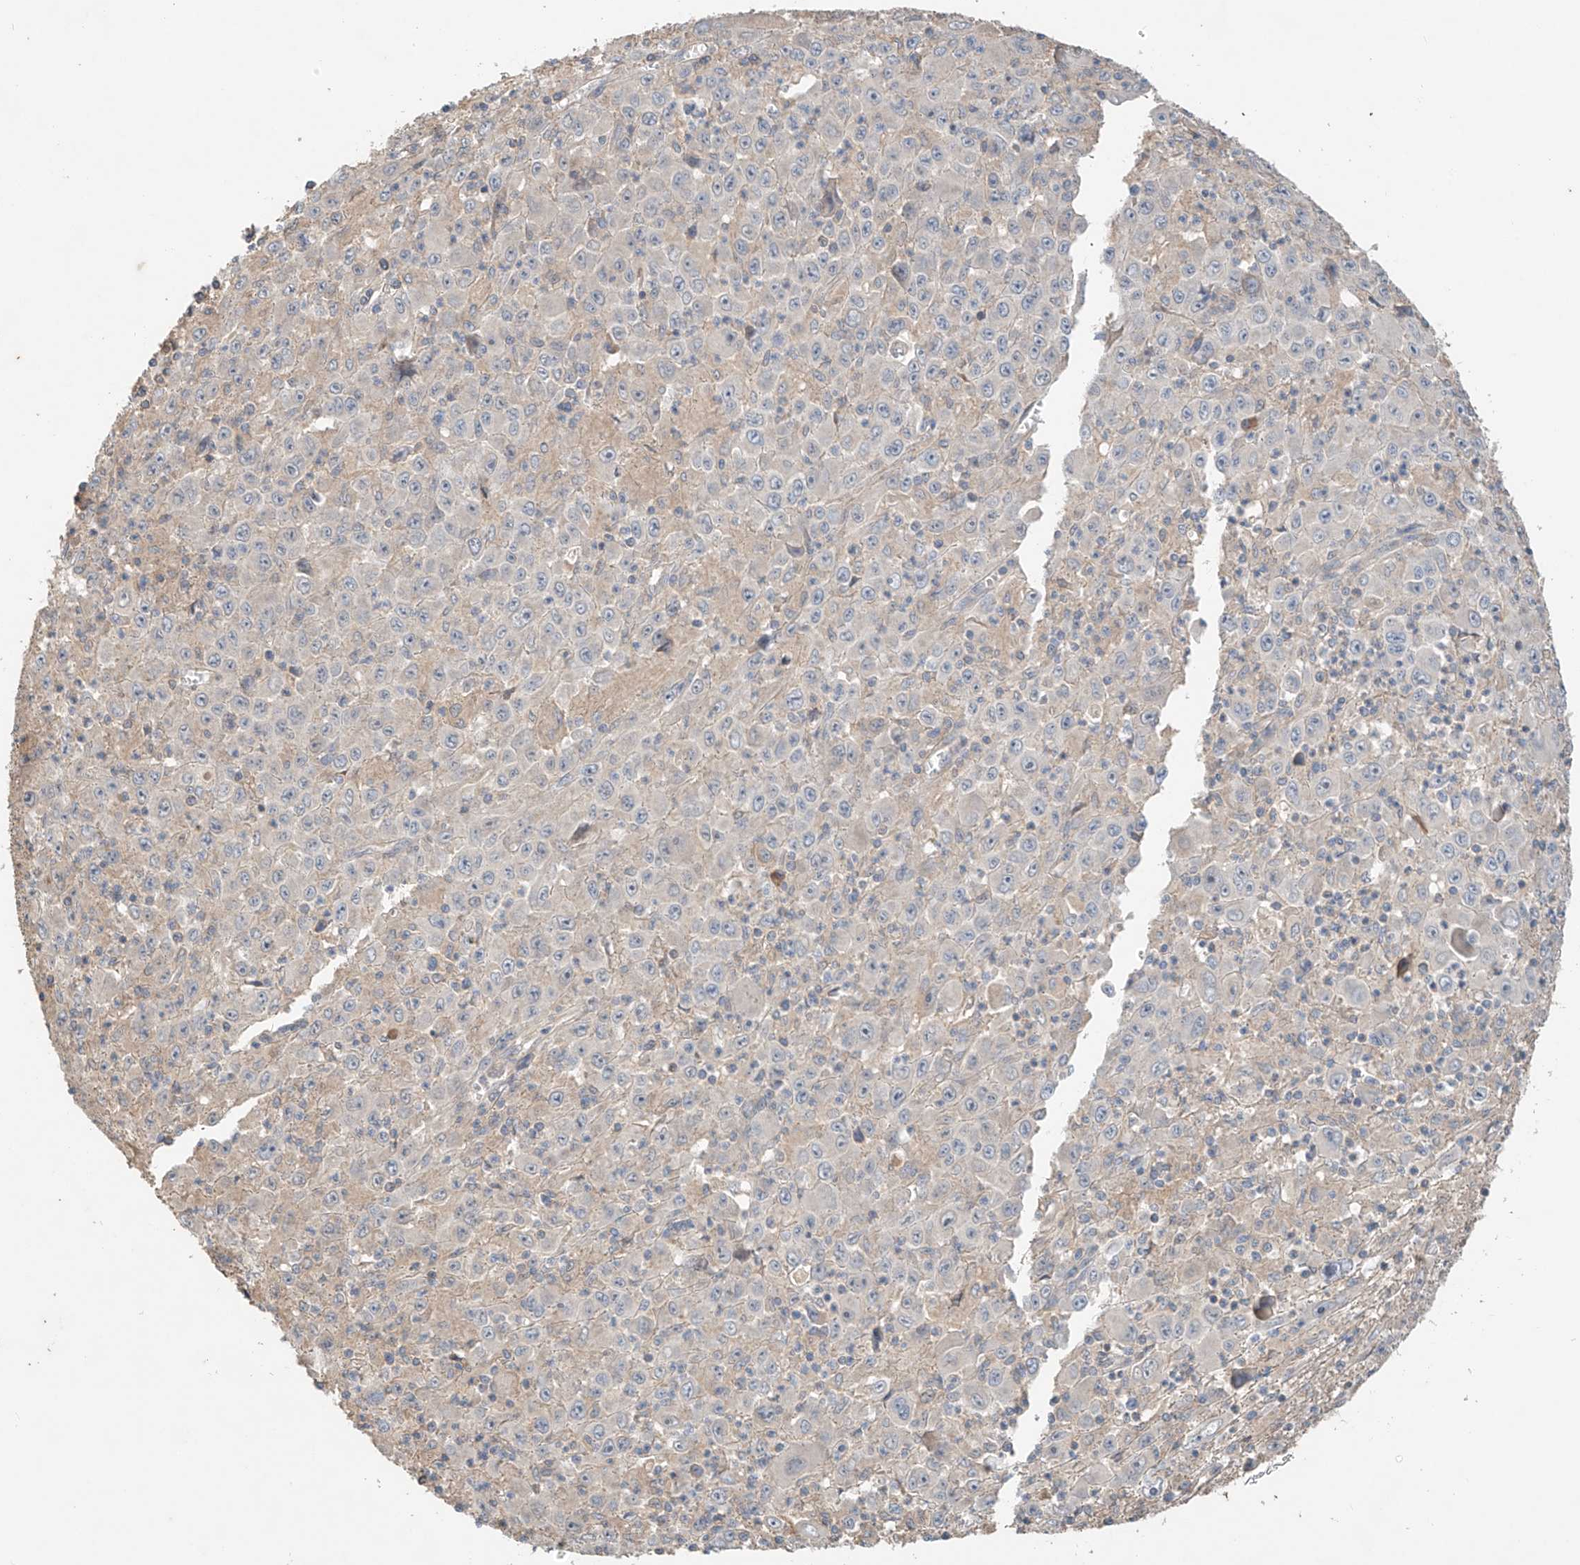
{"staining": {"intensity": "negative", "quantity": "none", "location": "none"}, "tissue": "melanoma", "cell_type": "Tumor cells", "image_type": "cancer", "snomed": [{"axis": "morphology", "description": "Malignant melanoma, Metastatic site"}, {"axis": "topography", "description": "Skin"}], "caption": "A high-resolution micrograph shows immunohistochemistry staining of malignant melanoma (metastatic site), which displays no significant positivity in tumor cells. (DAB immunohistochemistry (IHC) with hematoxylin counter stain).", "gene": "GNB1L", "patient": {"sex": "female", "age": 56}}